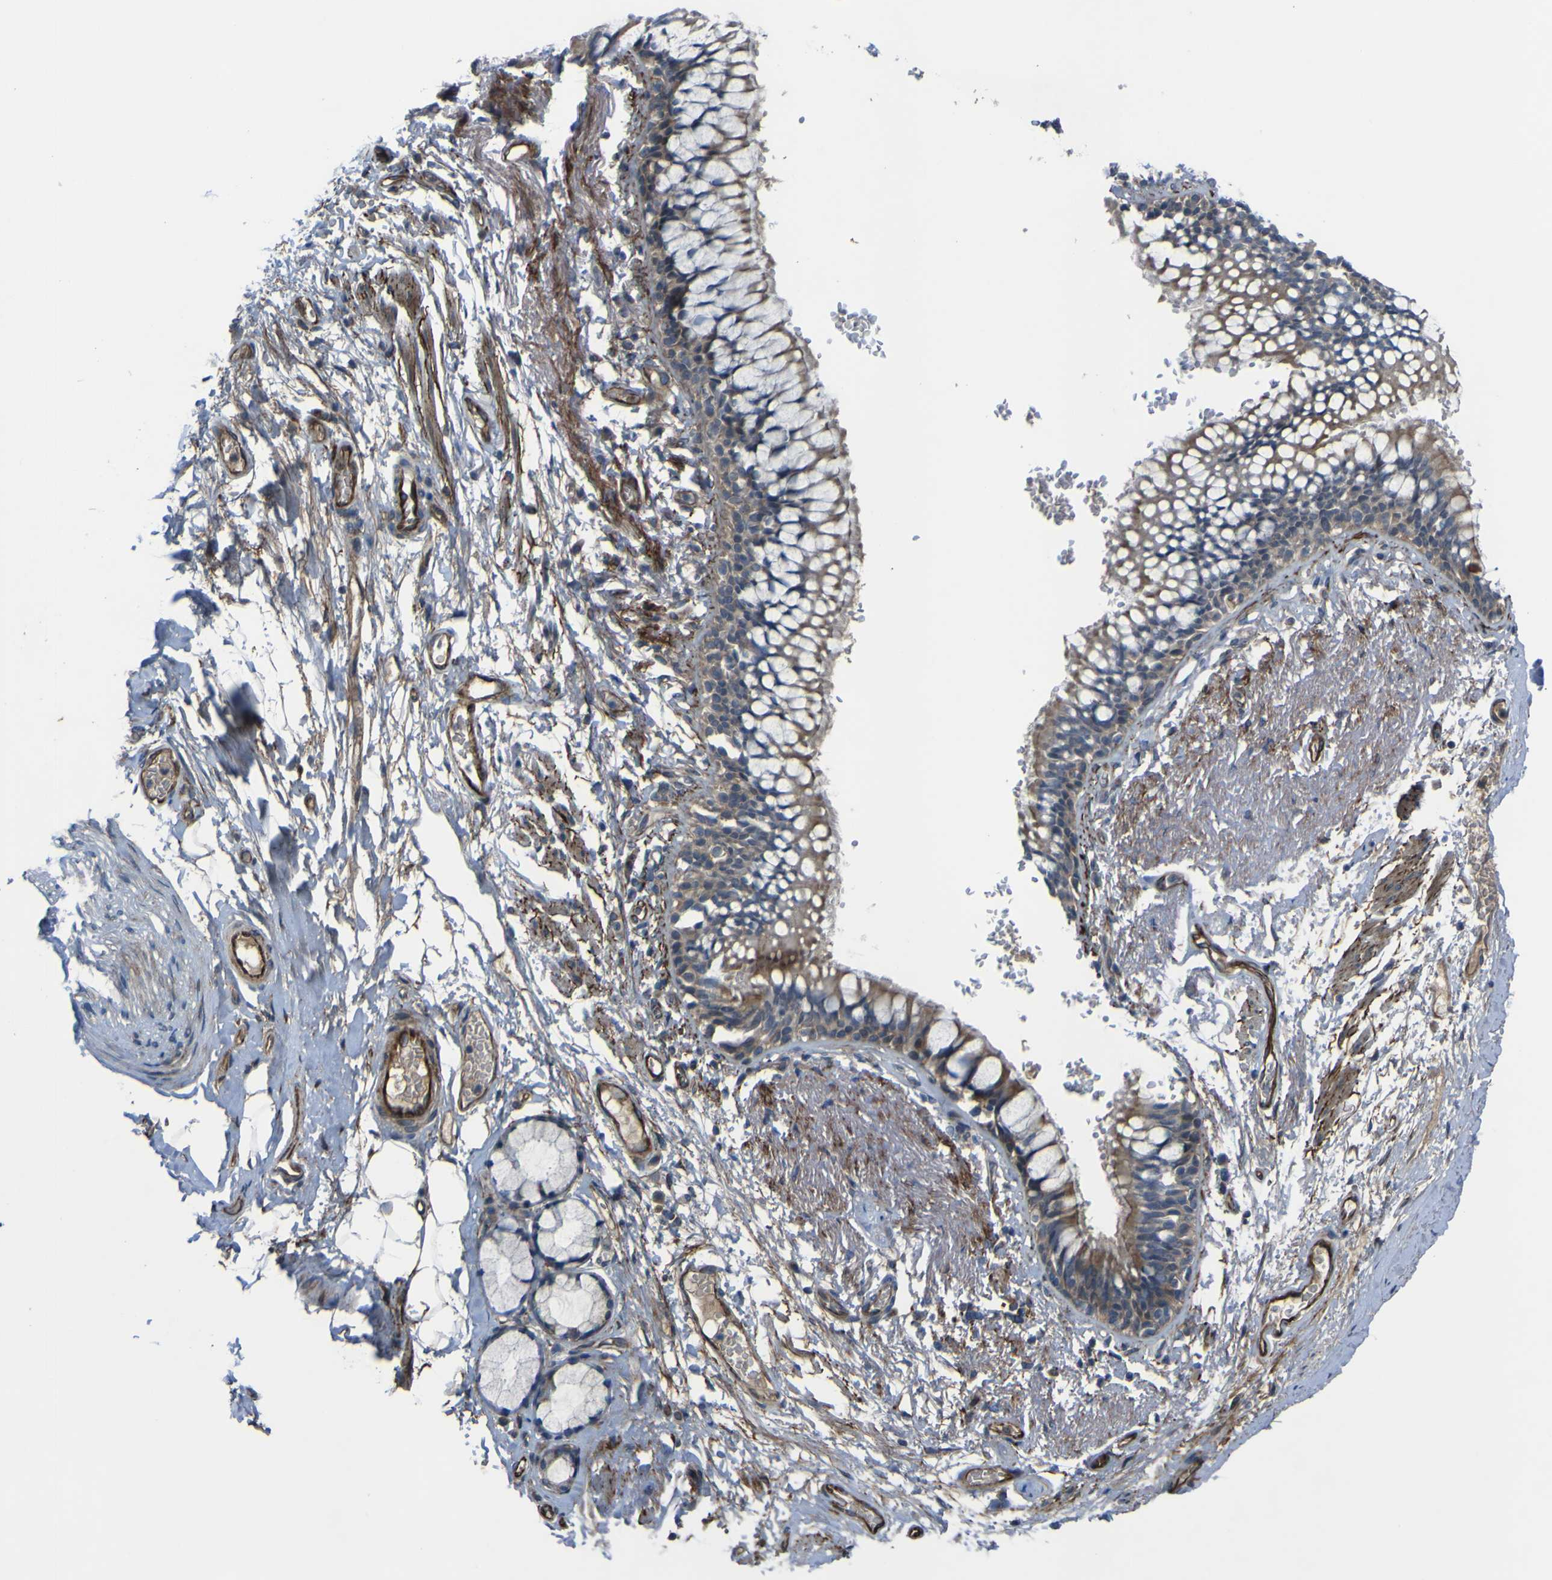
{"staining": {"intensity": "moderate", "quantity": "25%-75%", "location": "cytoplasmic/membranous"}, "tissue": "adipose tissue", "cell_type": "Adipocytes", "image_type": "normal", "snomed": [{"axis": "morphology", "description": "Normal tissue, NOS"}, {"axis": "topography", "description": "Cartilage tissue"}, {"axis": "topography", "description": "Bronchus"}], "caption": "A photomicrograph showing moderate cytoplasmic/membranous staining in about 25%-75% of adipocytes in unremarkable adipose tissue, as visualized by brown immunohistochemical staining.", "gene": "GPLD1", "patient": {"sex": "female", "age": 73}}